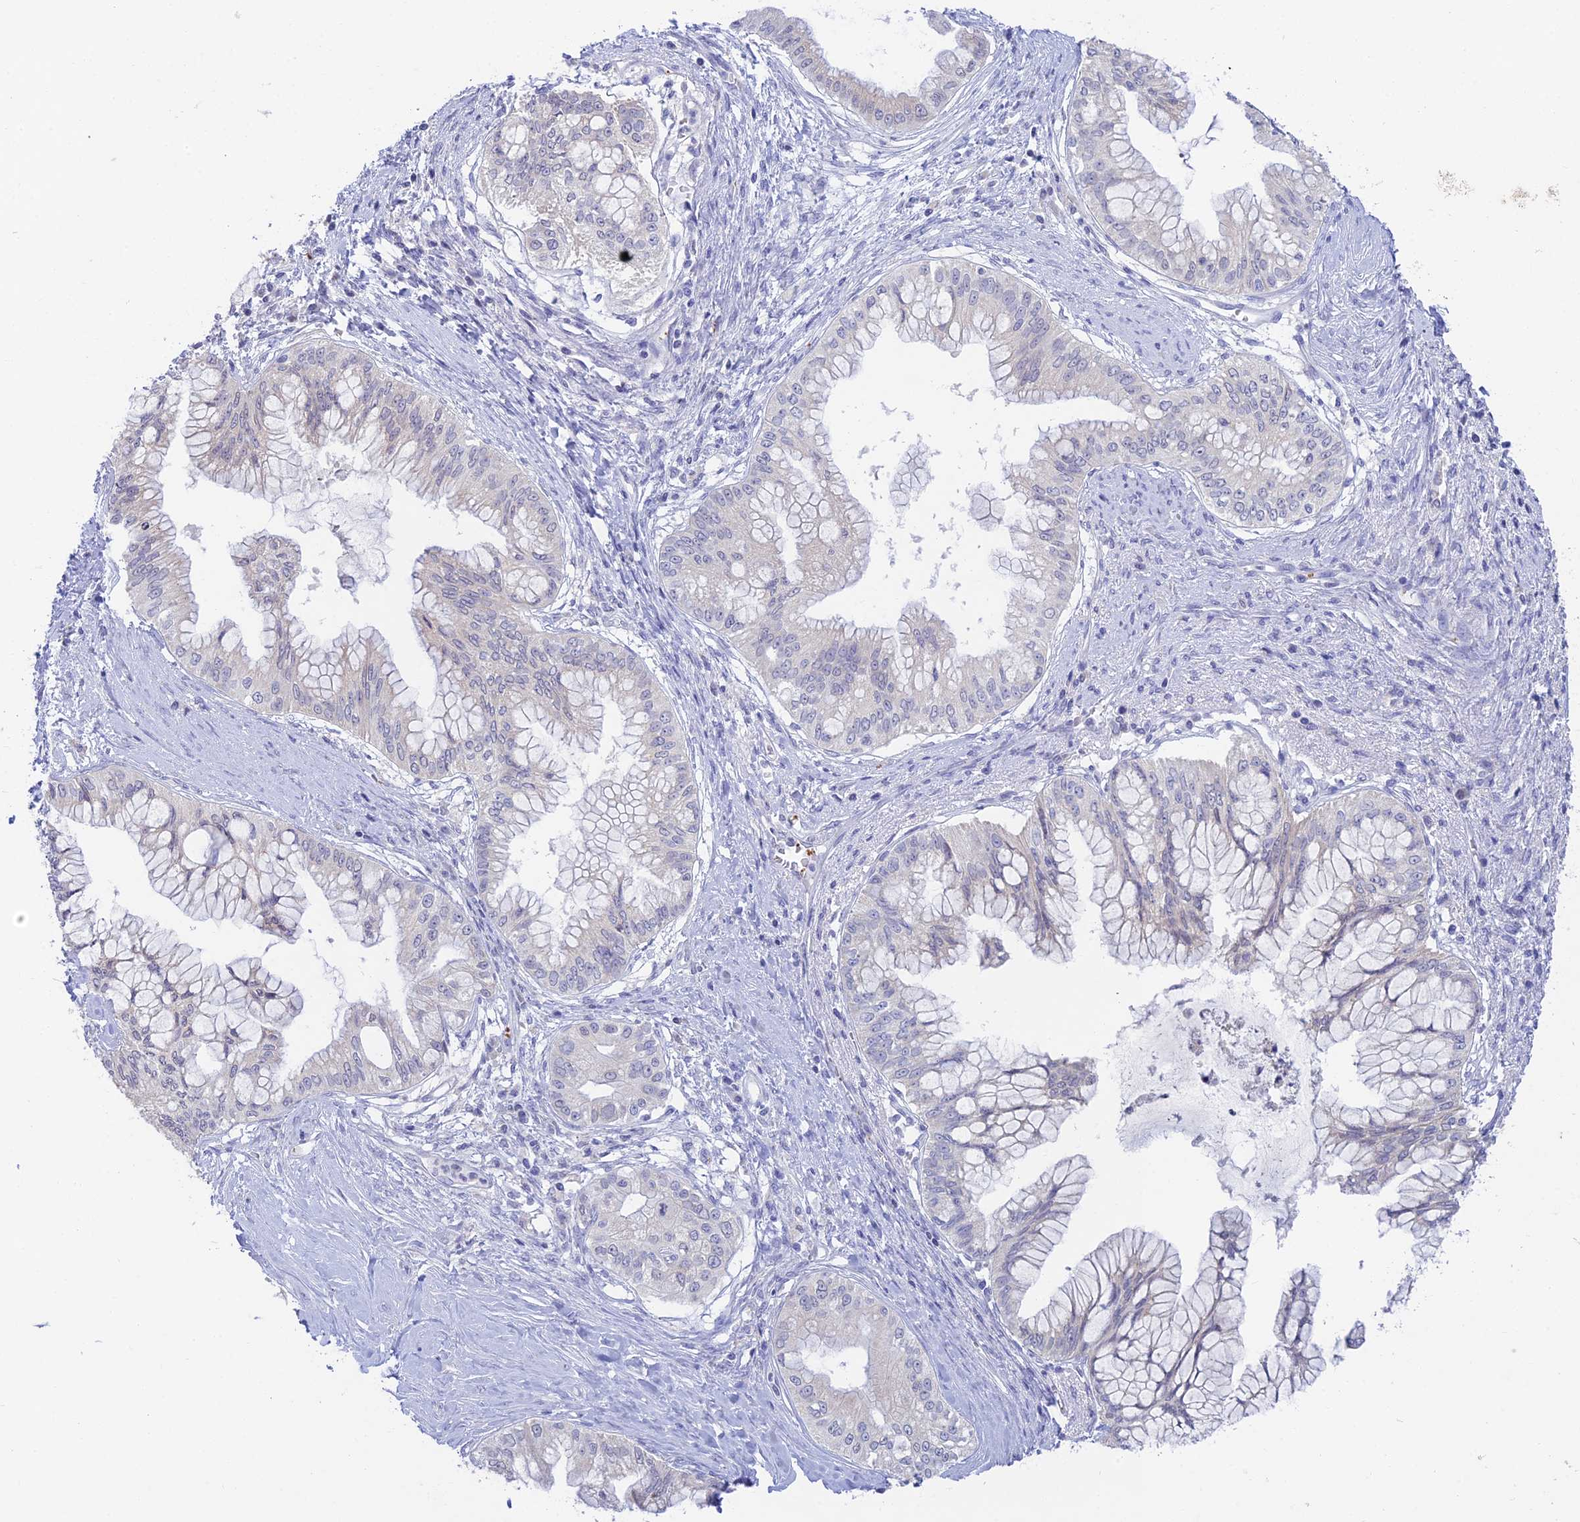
{"staining": {"intensity": "negative", "quantity": "none", "location": "none"}, "tissue": "pancreatic cancer", "cell_type": "Tumor cells", "image_type": "cancer", "snomed": [{"axis": "morphology", "description": "Adenocarcinoma, NOS"}, {"axis": "topography", "description": "Pancreas"}], "caption": "Immunohistochemical staining of pancreatic cancer exhibits no significant positivity in tumor cells.", "gene": "TMEM40", "patient": {"sex": "male", "age": 46}}